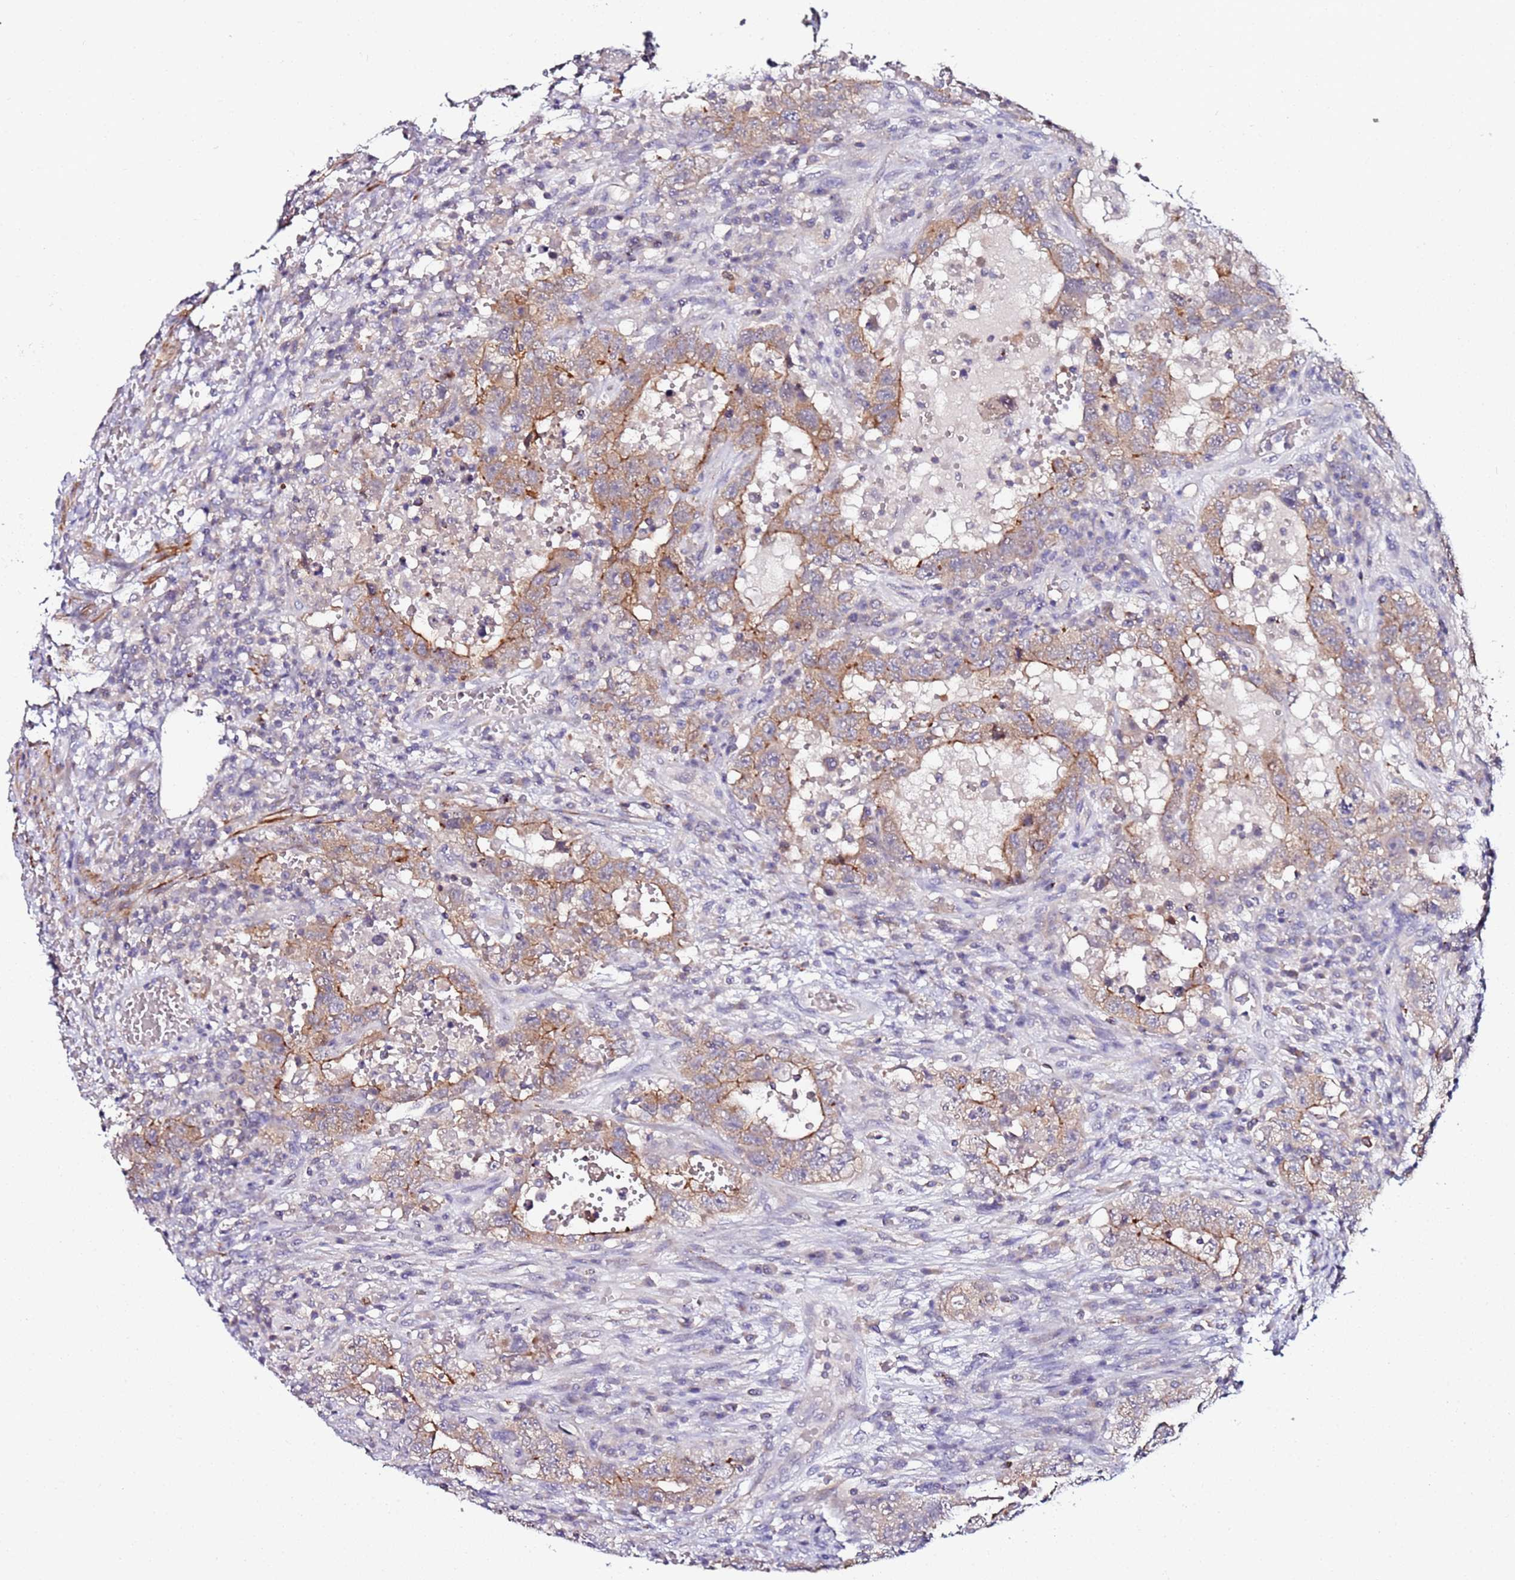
{"staining": {"intensity": "moderate", "quantity": "<25%", "location": "cytoplasmic/membranous"}, "tissue": "testis cancer", "cell_type": "Tumor cells", "image_type": "cancer", "snomed": [{"axis": "morphology", "description": "Carcinoma, Embryonal, NOS"}, {"axis": "topography", "description": "Testis"}], "caption": "A brown stain shows moderate cytoplasmic/membranous positivity of a protein in testis embryonal carcinoma tumor cells.", "gene": "SRRM5", "patient": {"sex": "male", "age": 26}}